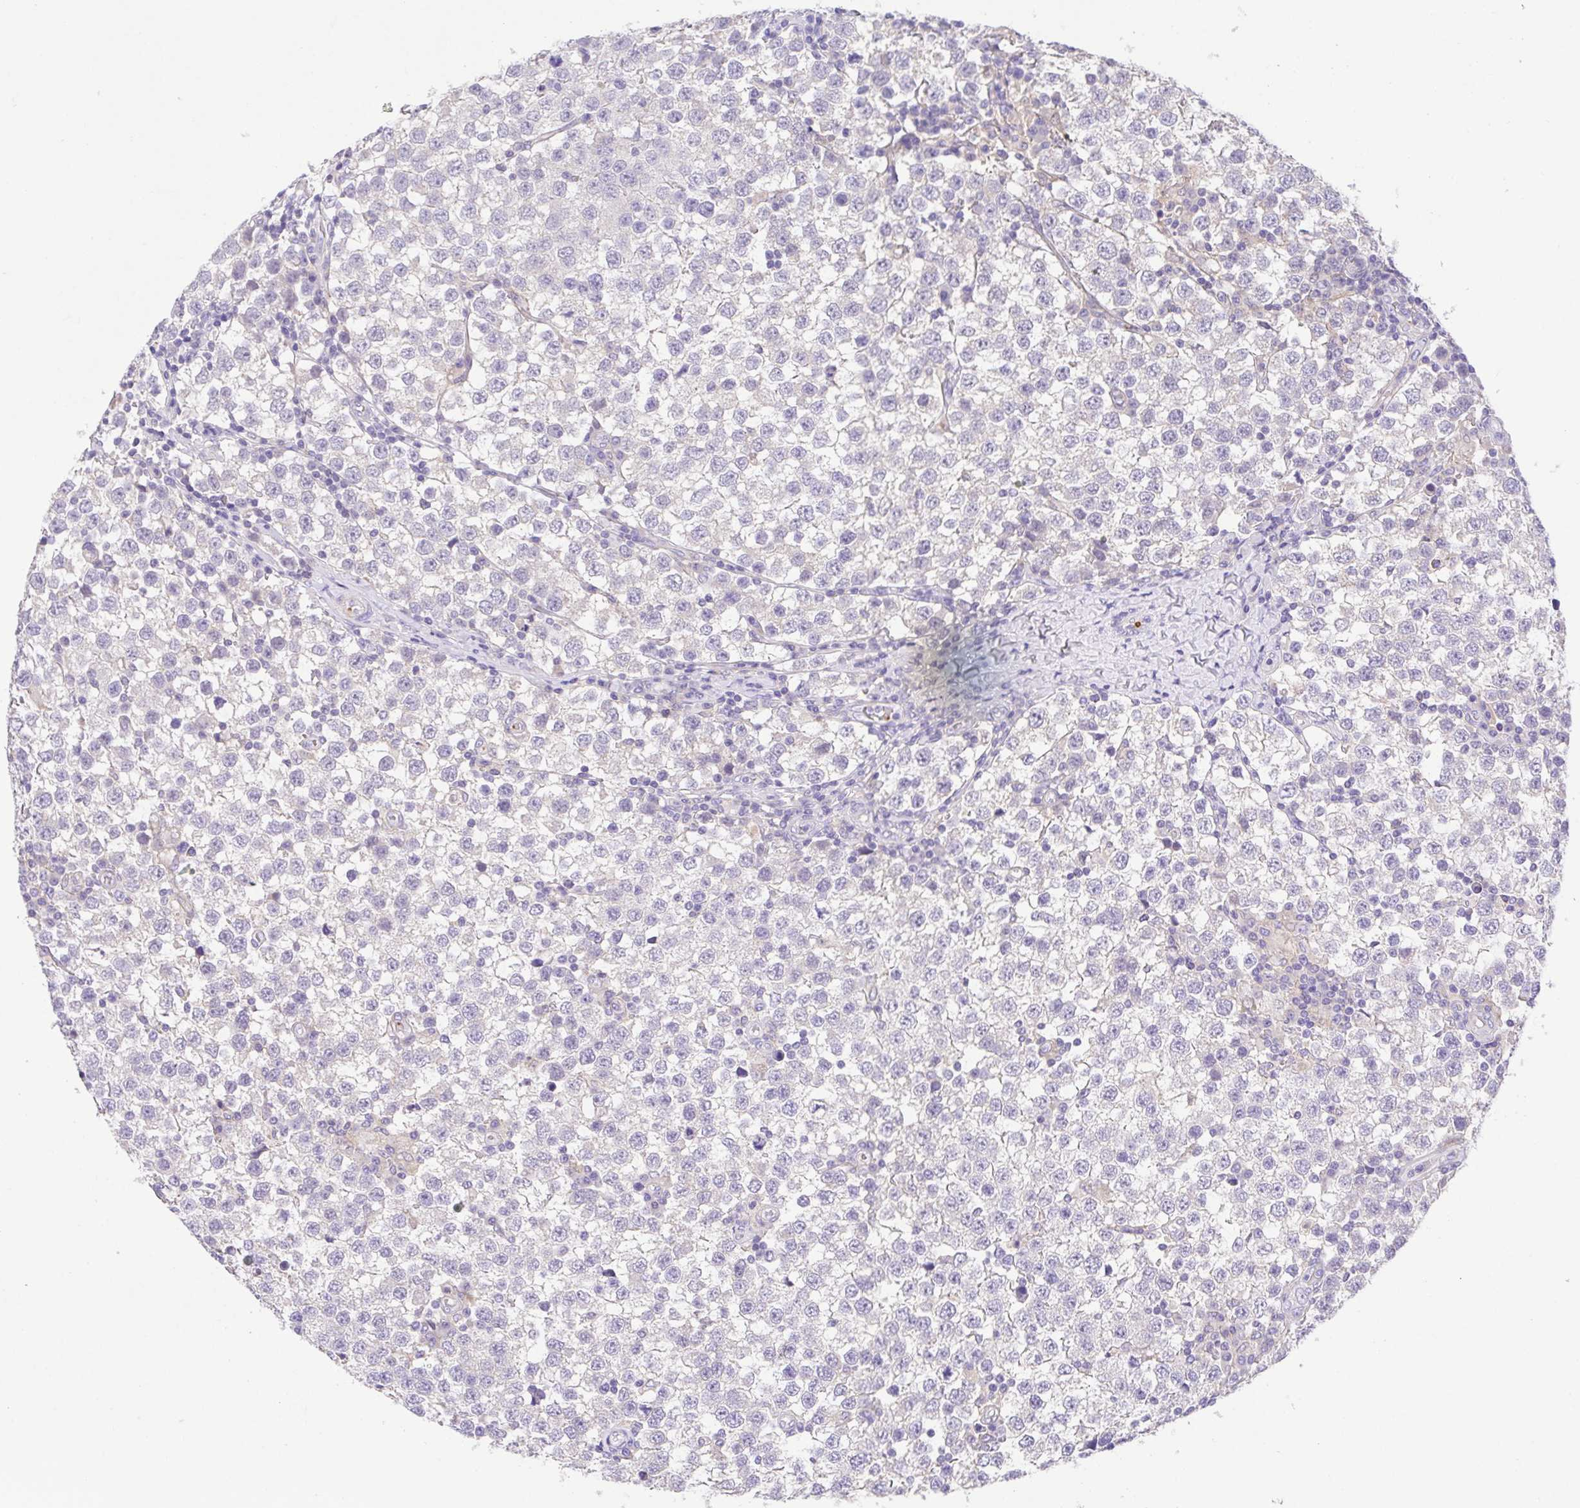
{"staining": {"intensity": "negative", "quantity": "none", "location": "none"}, "tissue": "testis cancer", "cell_type": "Tumor cells", "image_type": "cancer", "snomed": [{"axis": "morphology", "description": "Seminoma, NOS"}, {"axis": "topography", "description": "Testis"}], "caption": "Immunohistochemistry (IHC) image of neoplastic tissue: testis cancer (seminoma) stained with DAB (3,3'-diaminobenzidine) demonstrates no significant protein staining in tumor cells. (Immunohistochemistry (IHC), brightfield microscopy, high magnification).", "gene": "PRR14L", "patient": {"sex": "male", "age": 34}}